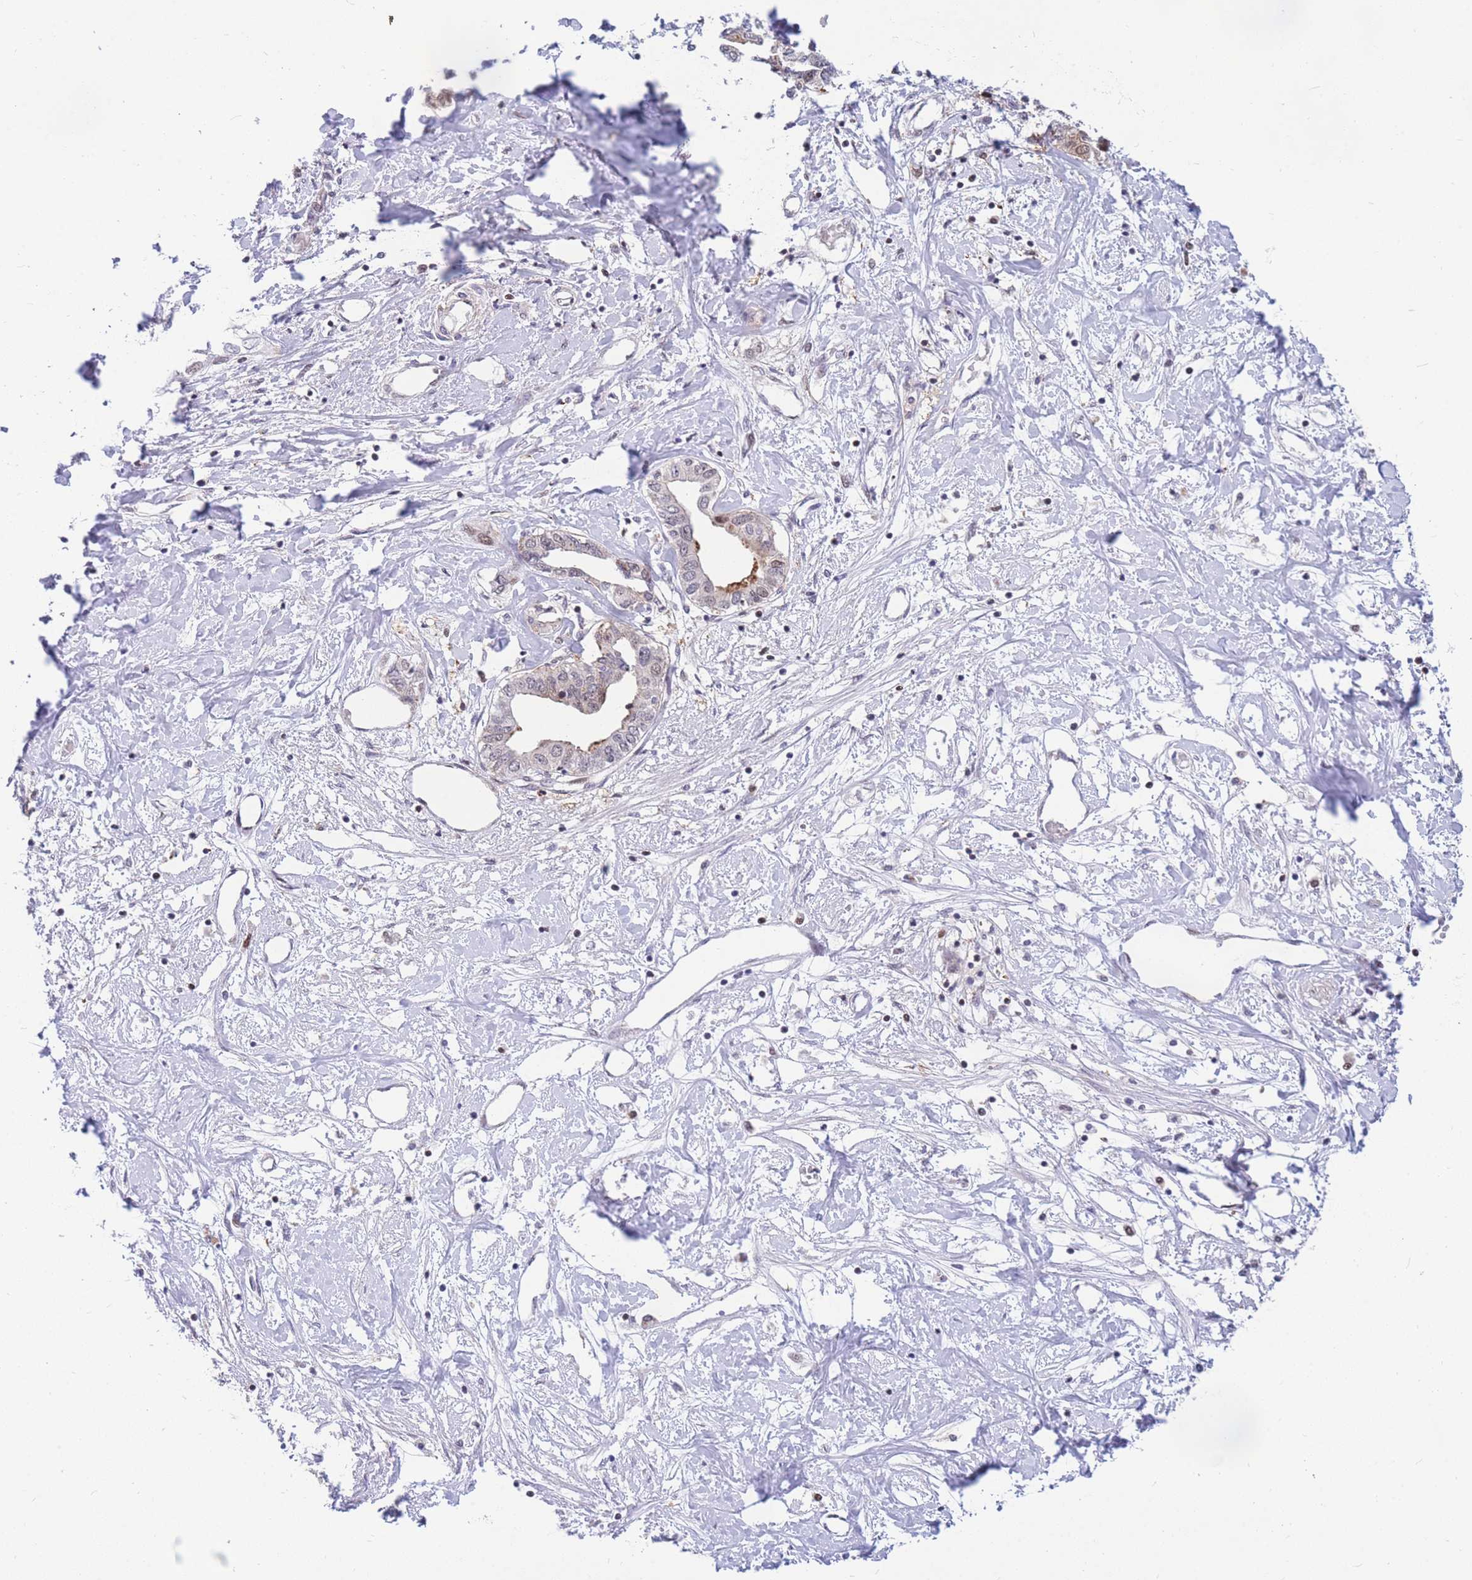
{"staining": {"intensity": "moderate", "quantity": "<25%", "location": "nuclear"}, "tissue": "liver cancer", "cell_type": "Tumor cells", "image_type": "cancer", "snomed": [{"axis": "morphology", "description": "Cholangiocarcinoma"}, {"axis": "topography", "description": "Liver"}], "caption": "Immunohistochemical staining of liver cancer (cholangiocarcinoma) displays low levels of moderate nuclear staining in about <25% of tumor cells.", "gene": "CRACD", "patient": {"sex": "male", "age": 59}}